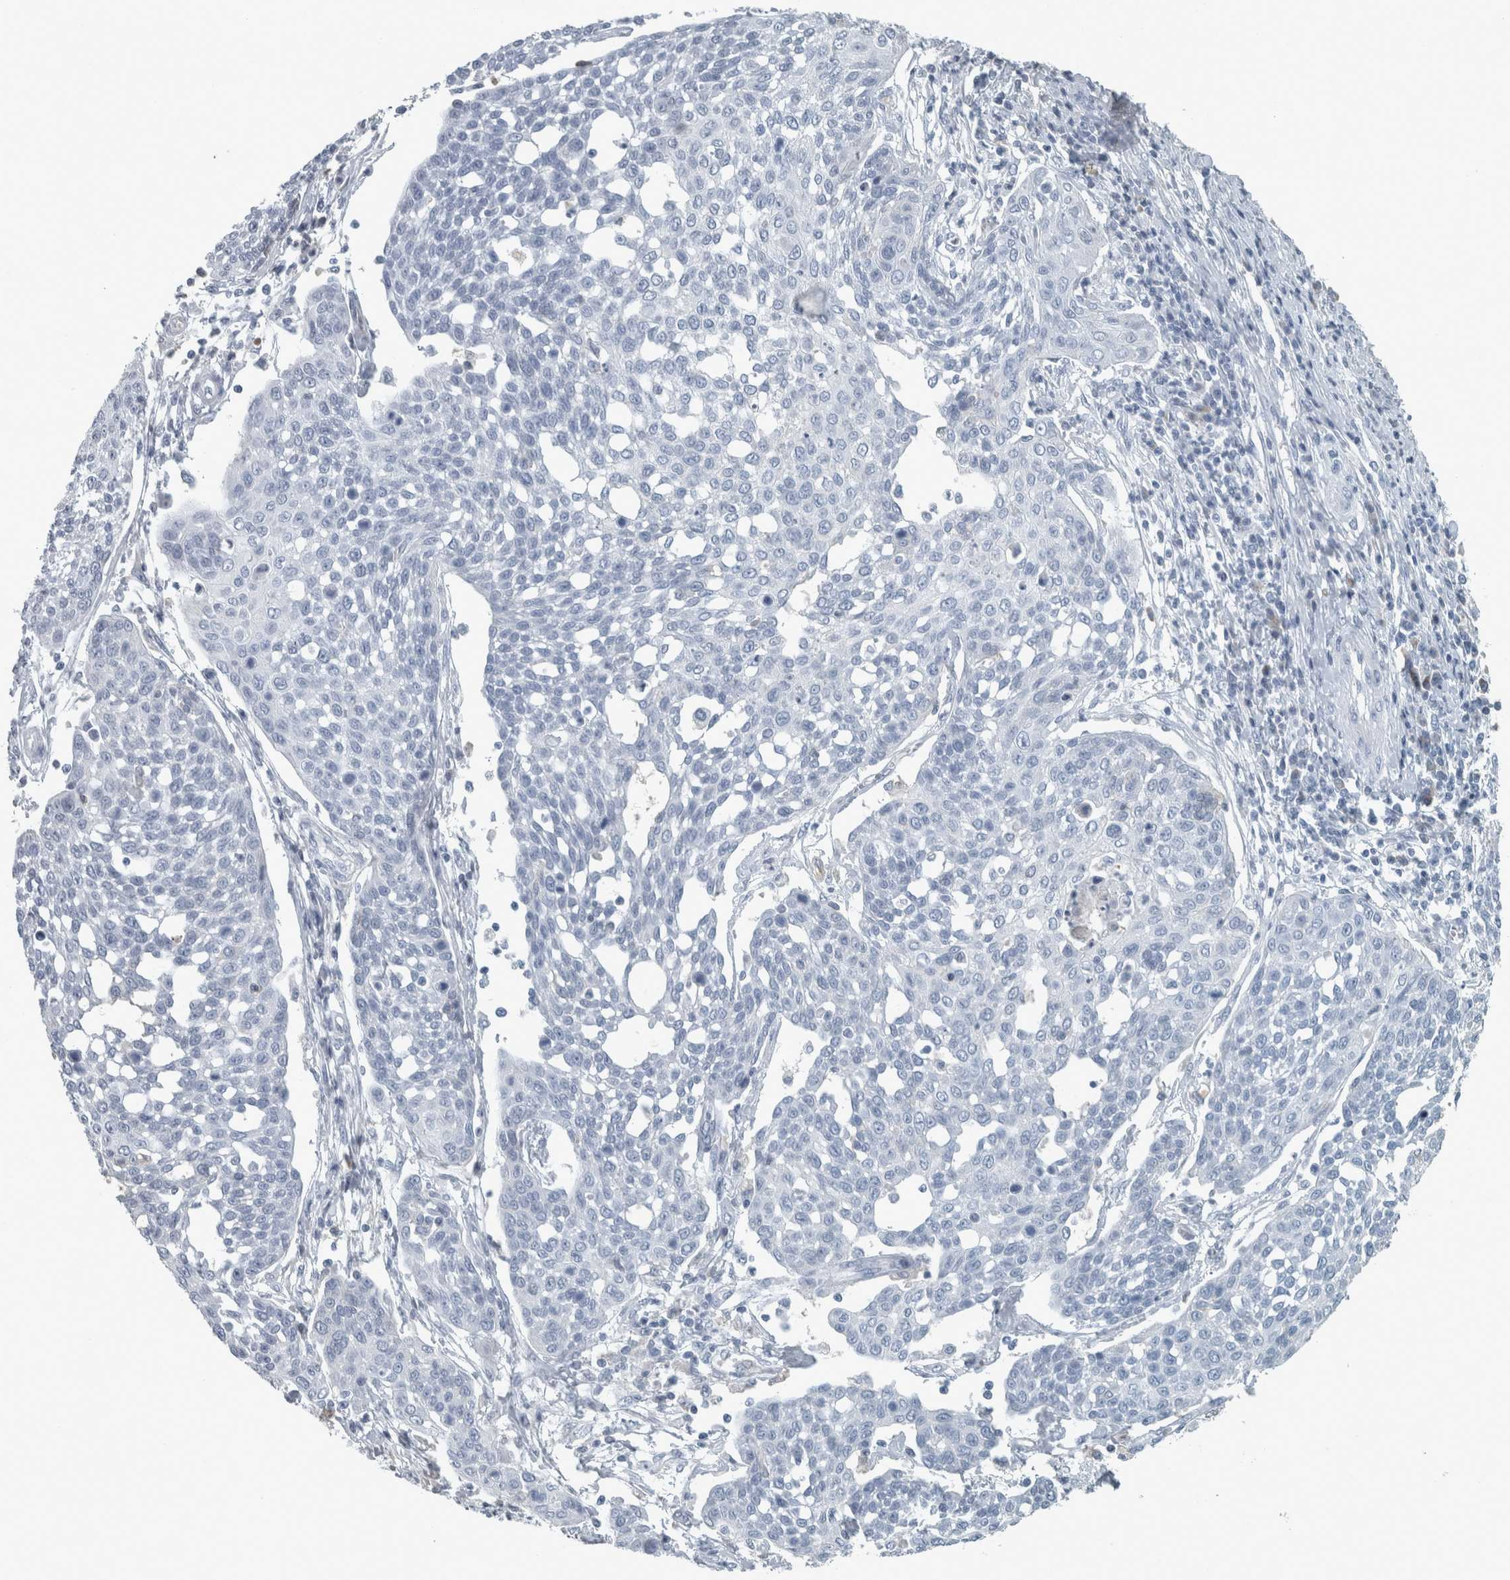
{"staining": {"intensity": "negative", "quantity": "none", "location": "none"}, "tissue": "cervical cancer", "cell_type": "Tumor cells", "image_type": "cancer", "snomed": [{"axis": "morphology", "description": "Squamous cell carcinoma, NOS"}, {"axis": "topography", "description": "Cervix"}], "caption": "Immunohistochemistry (IHC) of human cervical cancer demonstrates no staining in tumor cells.", "gene": "CHL1", "patient": {"sex": "female", "age": 34}}